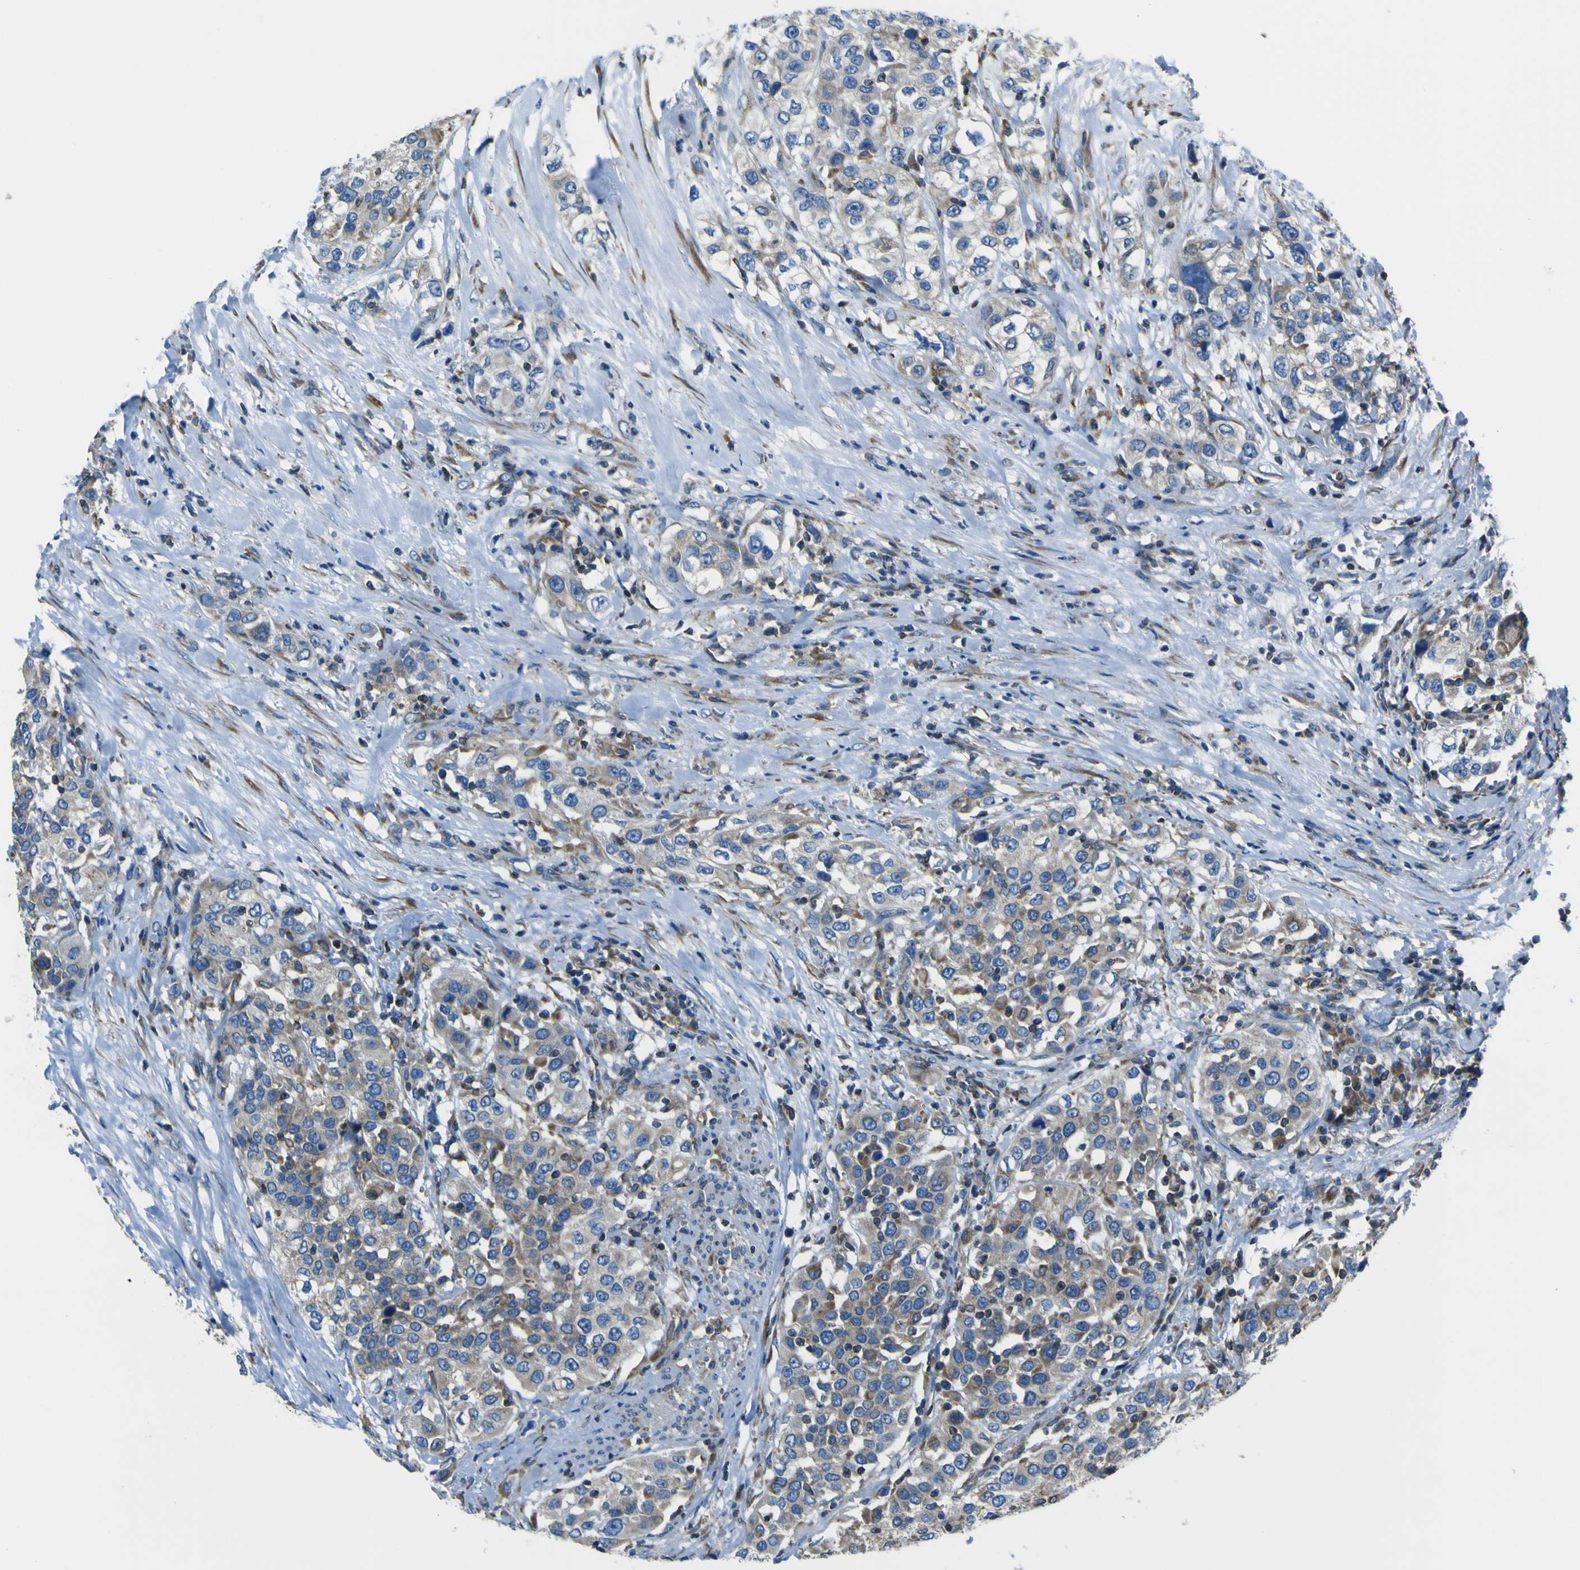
{"staining": {"intensity": "moderate", "quantity": ">75%", "location": "cytoplasmic/membranous"}, "tissue": "urothelial cancer", "cell_type": "Tumor cells", "image_type": "cancer", "snomed": [{"axis": "morphology", "description": "Urothelial carcinoma, High grade"}, {"axis": "topography", "description": "Urinary bladder"}], "caption": "Immunohistochemical staining of urothelial cancer exhibits medium levels of moderate cytoplasmic/membranous expression in approximately >75% of tumor cells.", "gene": "STIM1", "patient": {"sex": "female", "age": 80}}